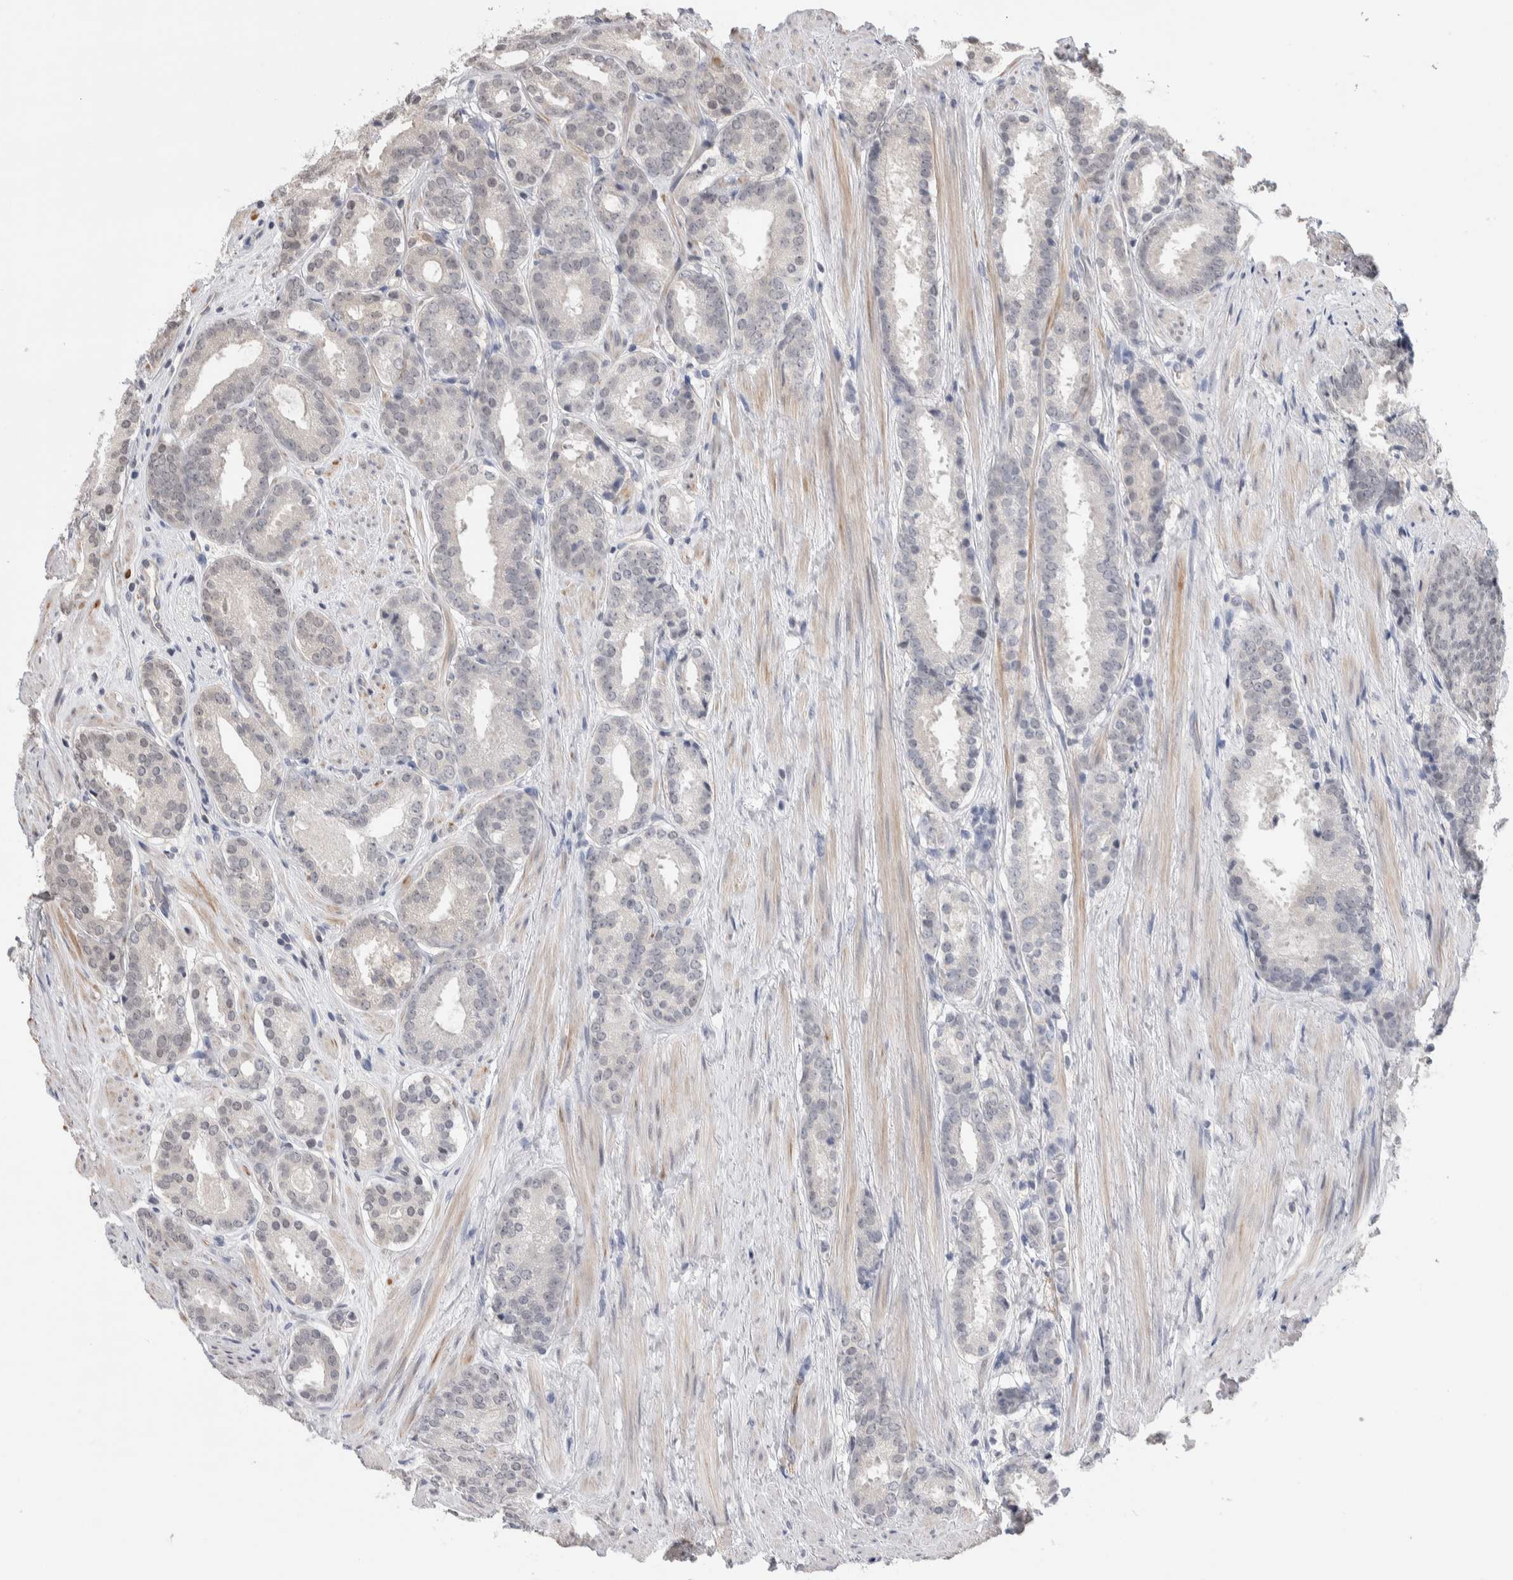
{"staining": {"intensity": "weak", "quantity": "<25%", "location": "nuclear"}, "tissue": "prostate cancer", "cell_type": "Tumor cells", "image_type": "cancer", "snomed": [{"axis": "morphology", "description": "Adenocarcinoma, Low grade"}, {"axis": "topography", "description": "Prostate"}], "caption": "Image shows no protein staining in tumor cells of prostate cancer (low-grade adenocarcinoma) tissue.", "gene": "ZBTB49", "patient": {"sex": "male", "age": 69}}